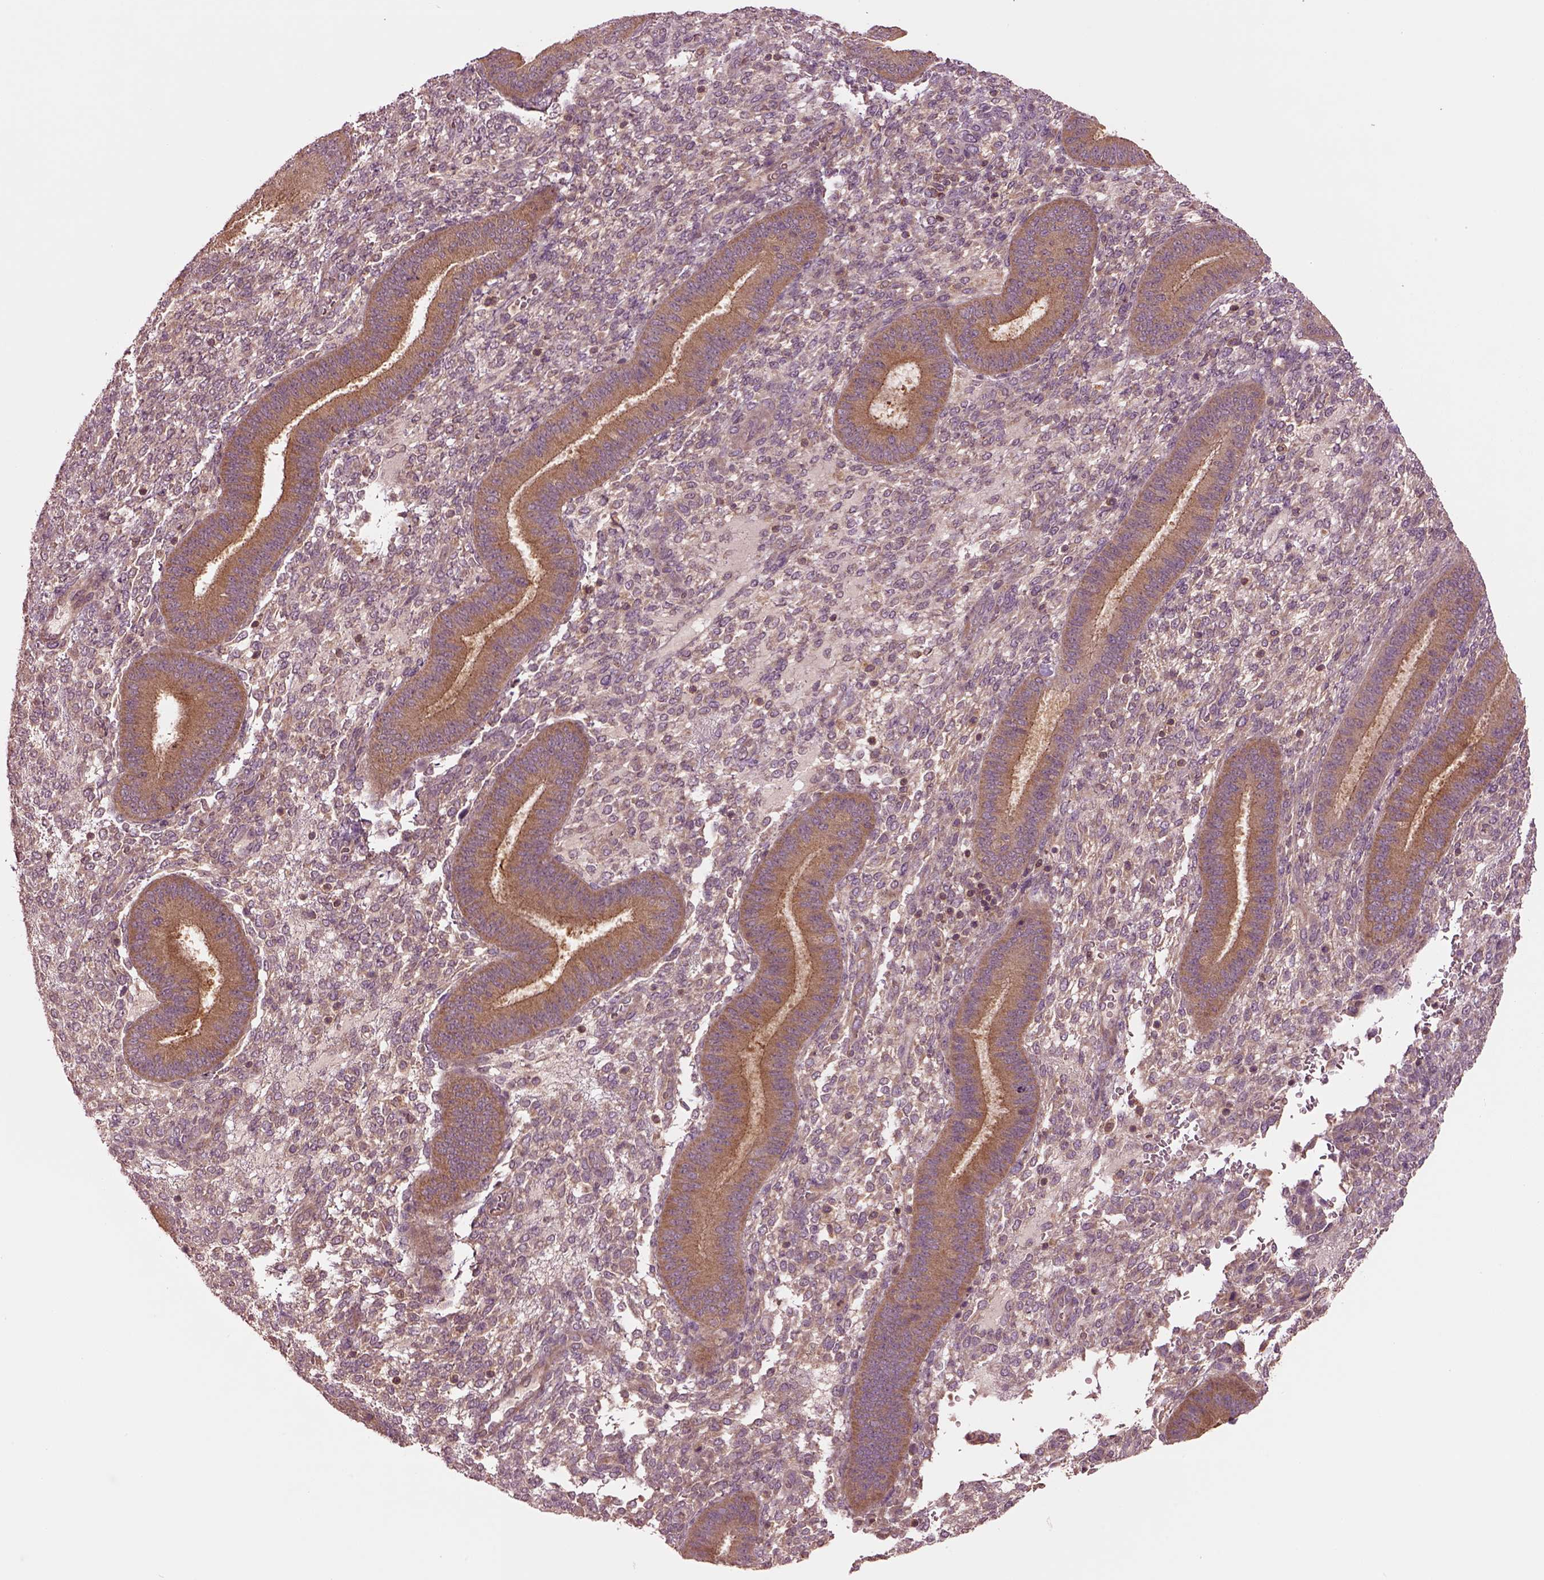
{"staining": {"intensity": "negative", "quantity": "none", "location": "none"}, "tissue": "endometrium", "cell_type": "Cells in endometrial stroma", "image_type": "normal", "snomed": [{"axis": "morphology", "description": "Normal tissue, NOS"}, {"axis": "topography", "description": "Endometrium"}], "caption": "DAB (3,3'-diaminobenzidine) immunohistochemical staining of unremarkable human endometrium demonstrates no significant positivity in cells in endometrial stroma.", "gene": "MTHFS", "patient": {"sex": "female", "age": 39}}